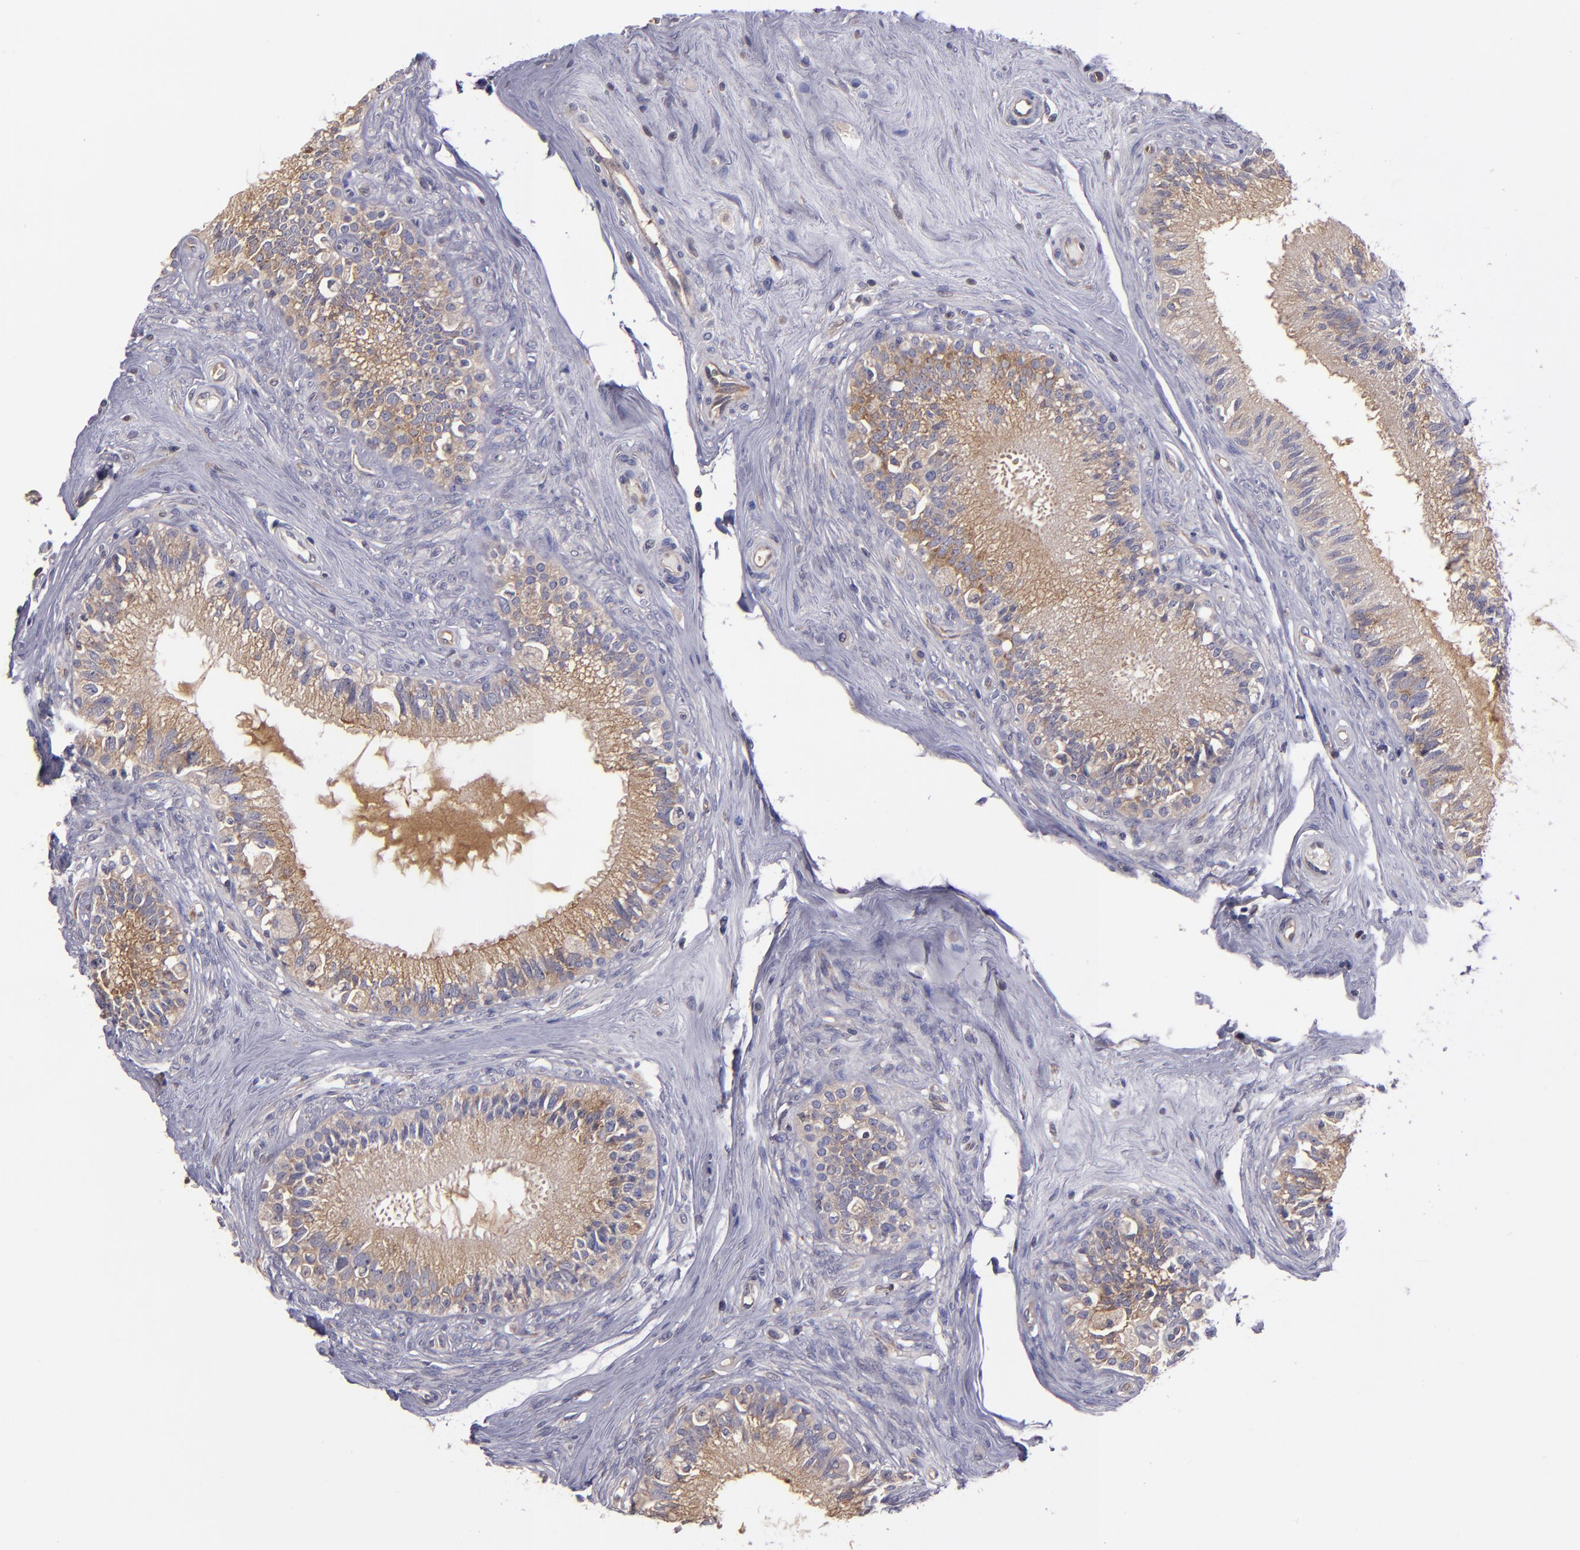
{"staining": {"intensity": "moderate", "quantity": "25%-75%", "location": "cytoplasmic/membranous"}, "tissue": "epididymis", "cell_type": "Glandular cells", "image_type": "normal", "snomed": [{"axis": "morphology", "description": "Normal tissue, NOS"}, {"axis": "morphology", "description": "Inflammation, NOS"}, {"axis": "topography", "description": "Epididymis"}], "caption": "A brown stain shows moderate cytoplasmic/membranous expression of a protein in glandular cells of benign epididymis.", "gene": "CARS1", "patient": {"sex": "male", "age": 84}}